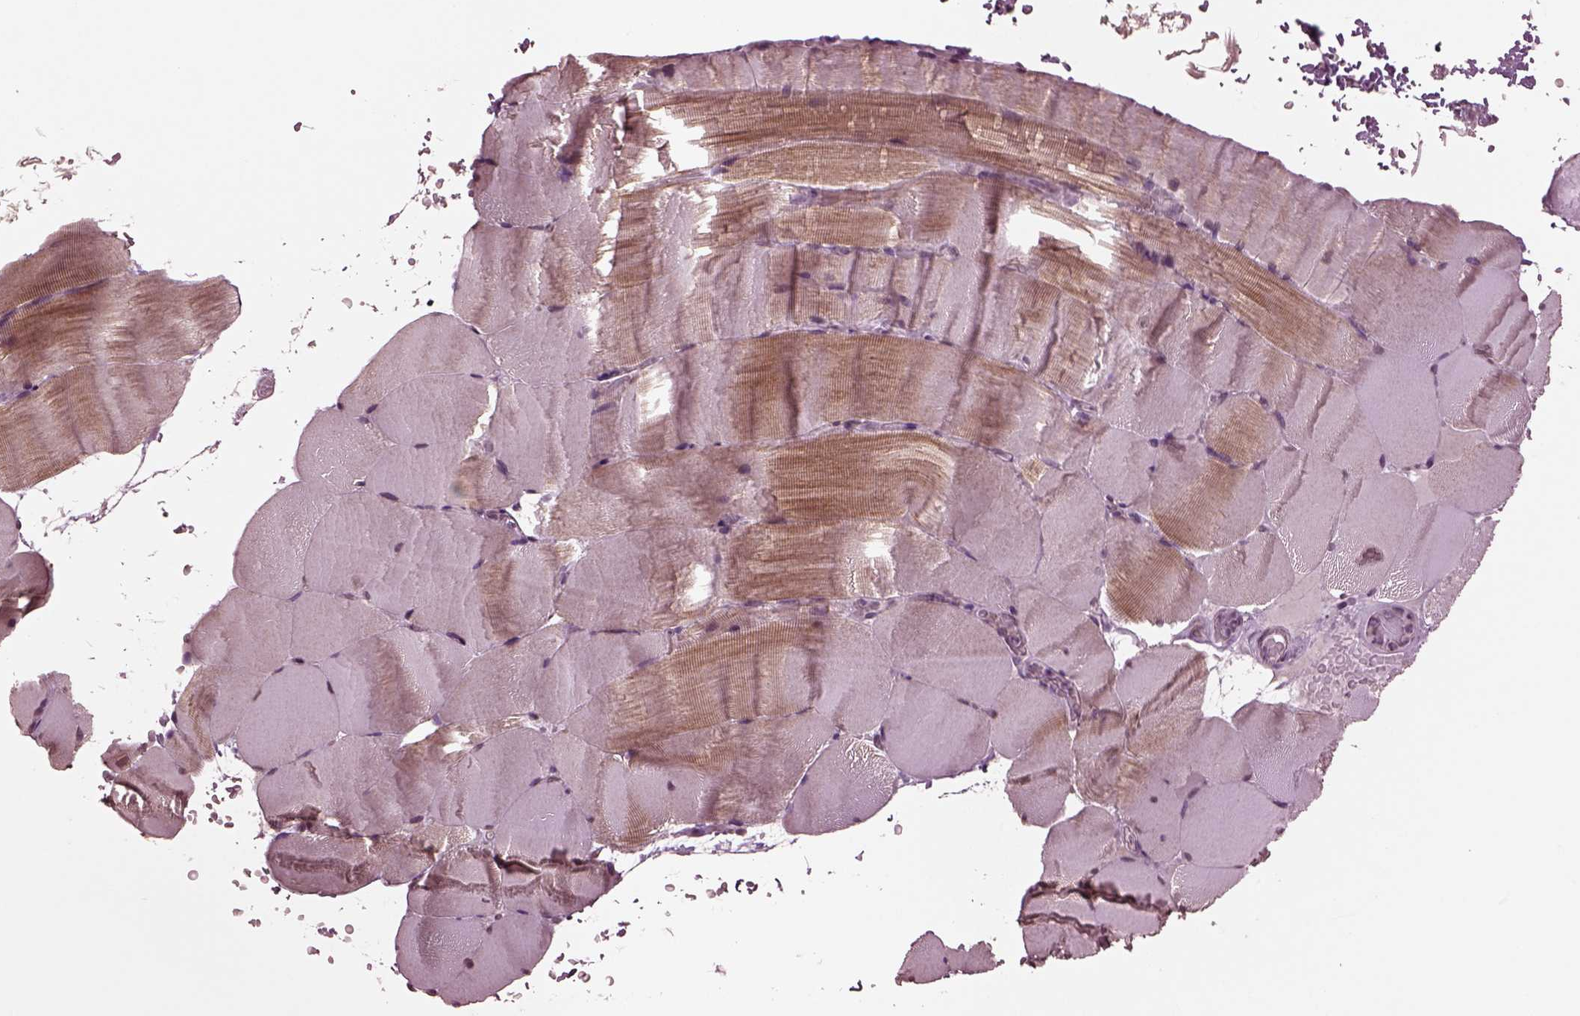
{"staining": {"intensity": "weak", "quantity": "<25%", "location": "cytoplasmic/membranous"}, "tissue": "skeletal muscle", "cell_type": "Myocytes", "image_type": "normal", "snomed": [{"axis": "morphology", "description": "Normal tissue, NOS"}, {"axis": "topography", "description": "Skeletal muscle"}], "caption": "Myocytes are negative for brown protein staining in unremarkable skeletal muscle. The staining is performed using DAB brown chromogen with nuclei counter-stained in using hematoxylin.", "gene": "IL18RAP", "patient": {"sex": "female", "age": 37}}